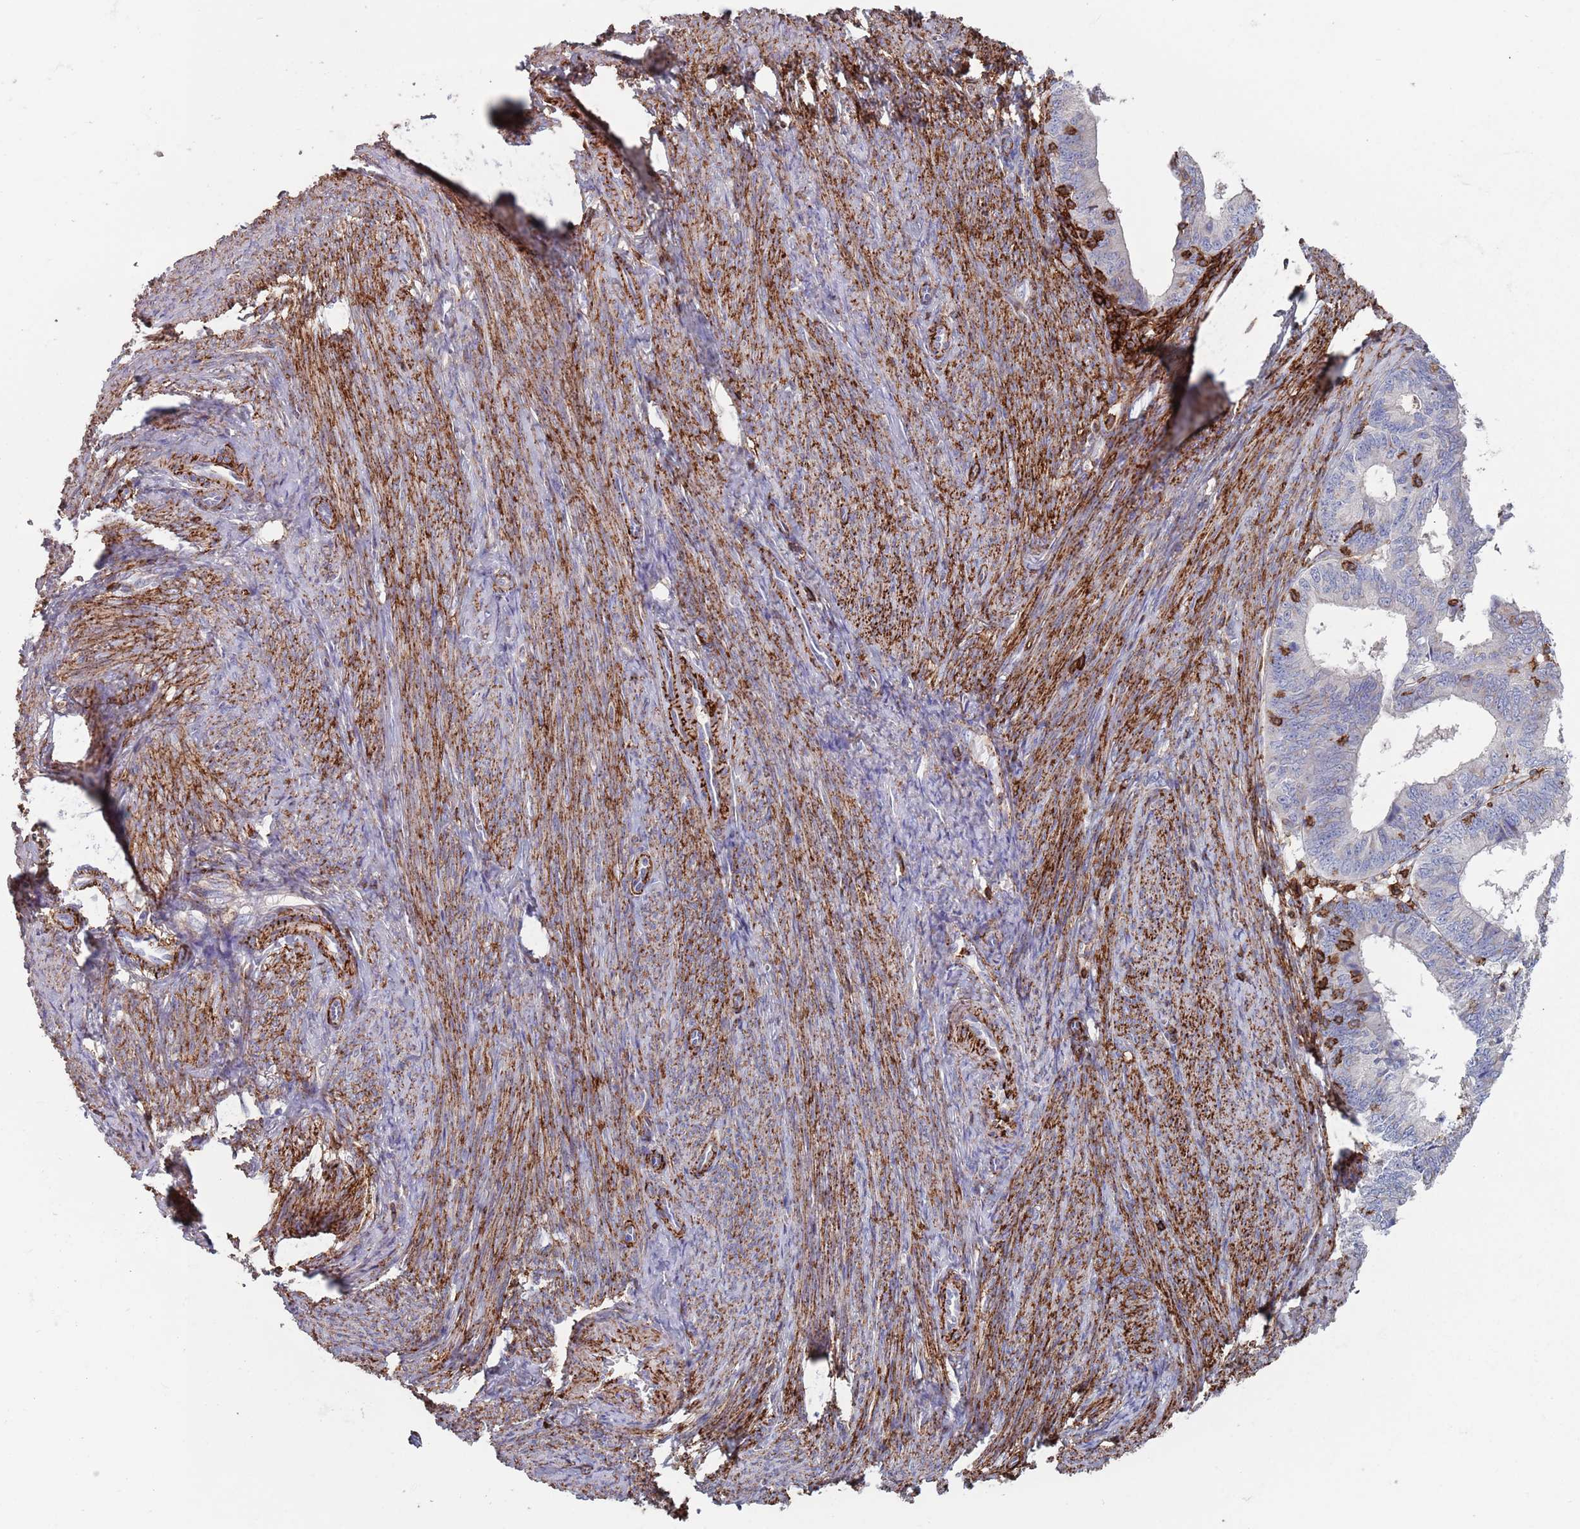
{"staining": {"intensity": "weak", "quantity": "25%-75%", "location": "cytoplasmic/membranous"}, "tissue": "endometrial cancer", "cell_type": "Tumor cells", "image_type": "cancer", "snomed": [{"axis": "morphology", "description": "Adenocarcinoma, NOS"}, {"axis": "topography", "description": "Endometrium"}], "caption": "Approximately 25%-75% of tumor cells in adenocarcinoma (endometrial) exhibit weak cytoplasmic/membranous protein expression as visualized by brown immunohistochemical staining.", "gene": "RNF144A", "patient": {"sex": "female", "age": 56}}